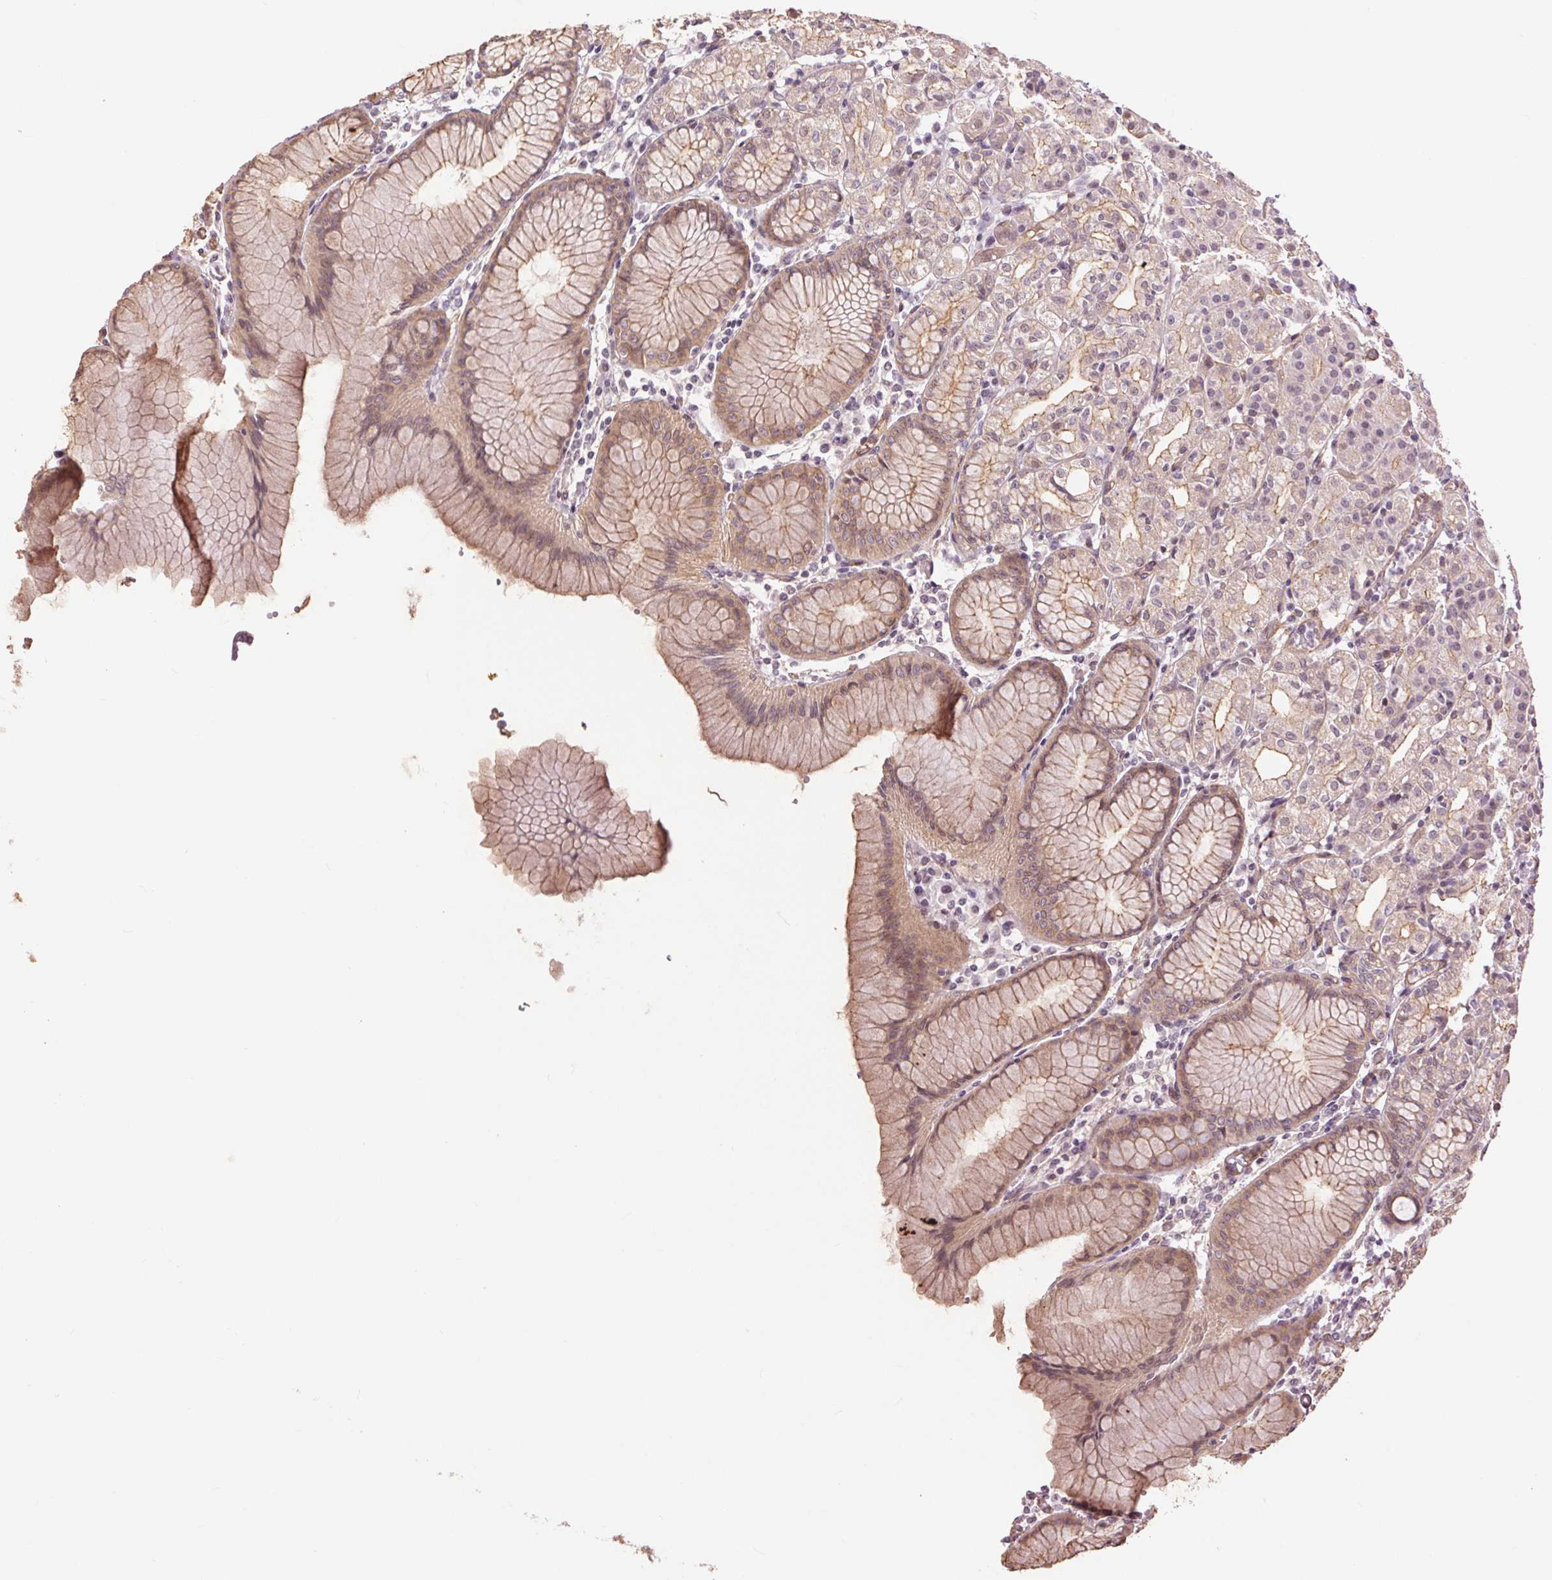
{"staining": {"intensity": "weak", "quantity": "25%-75%", "location": "cytoplasmic/membranous"}, "tissue": "stomach", "cell_type": "Glandular cells", "image_type": "normal", "snomed": [{"axis": "morphology", "description": "Normal tissue, NOS"}, {"axis": "topography", "description": "Stomach"}], "caption": "The micrograph reveals staining of normal stomach, revealing weak cytoplasmic/membranous protein staining (brown color) within glandular cells.", "gene": "PALM", "patient": {"sex": "female", "age": 57}}